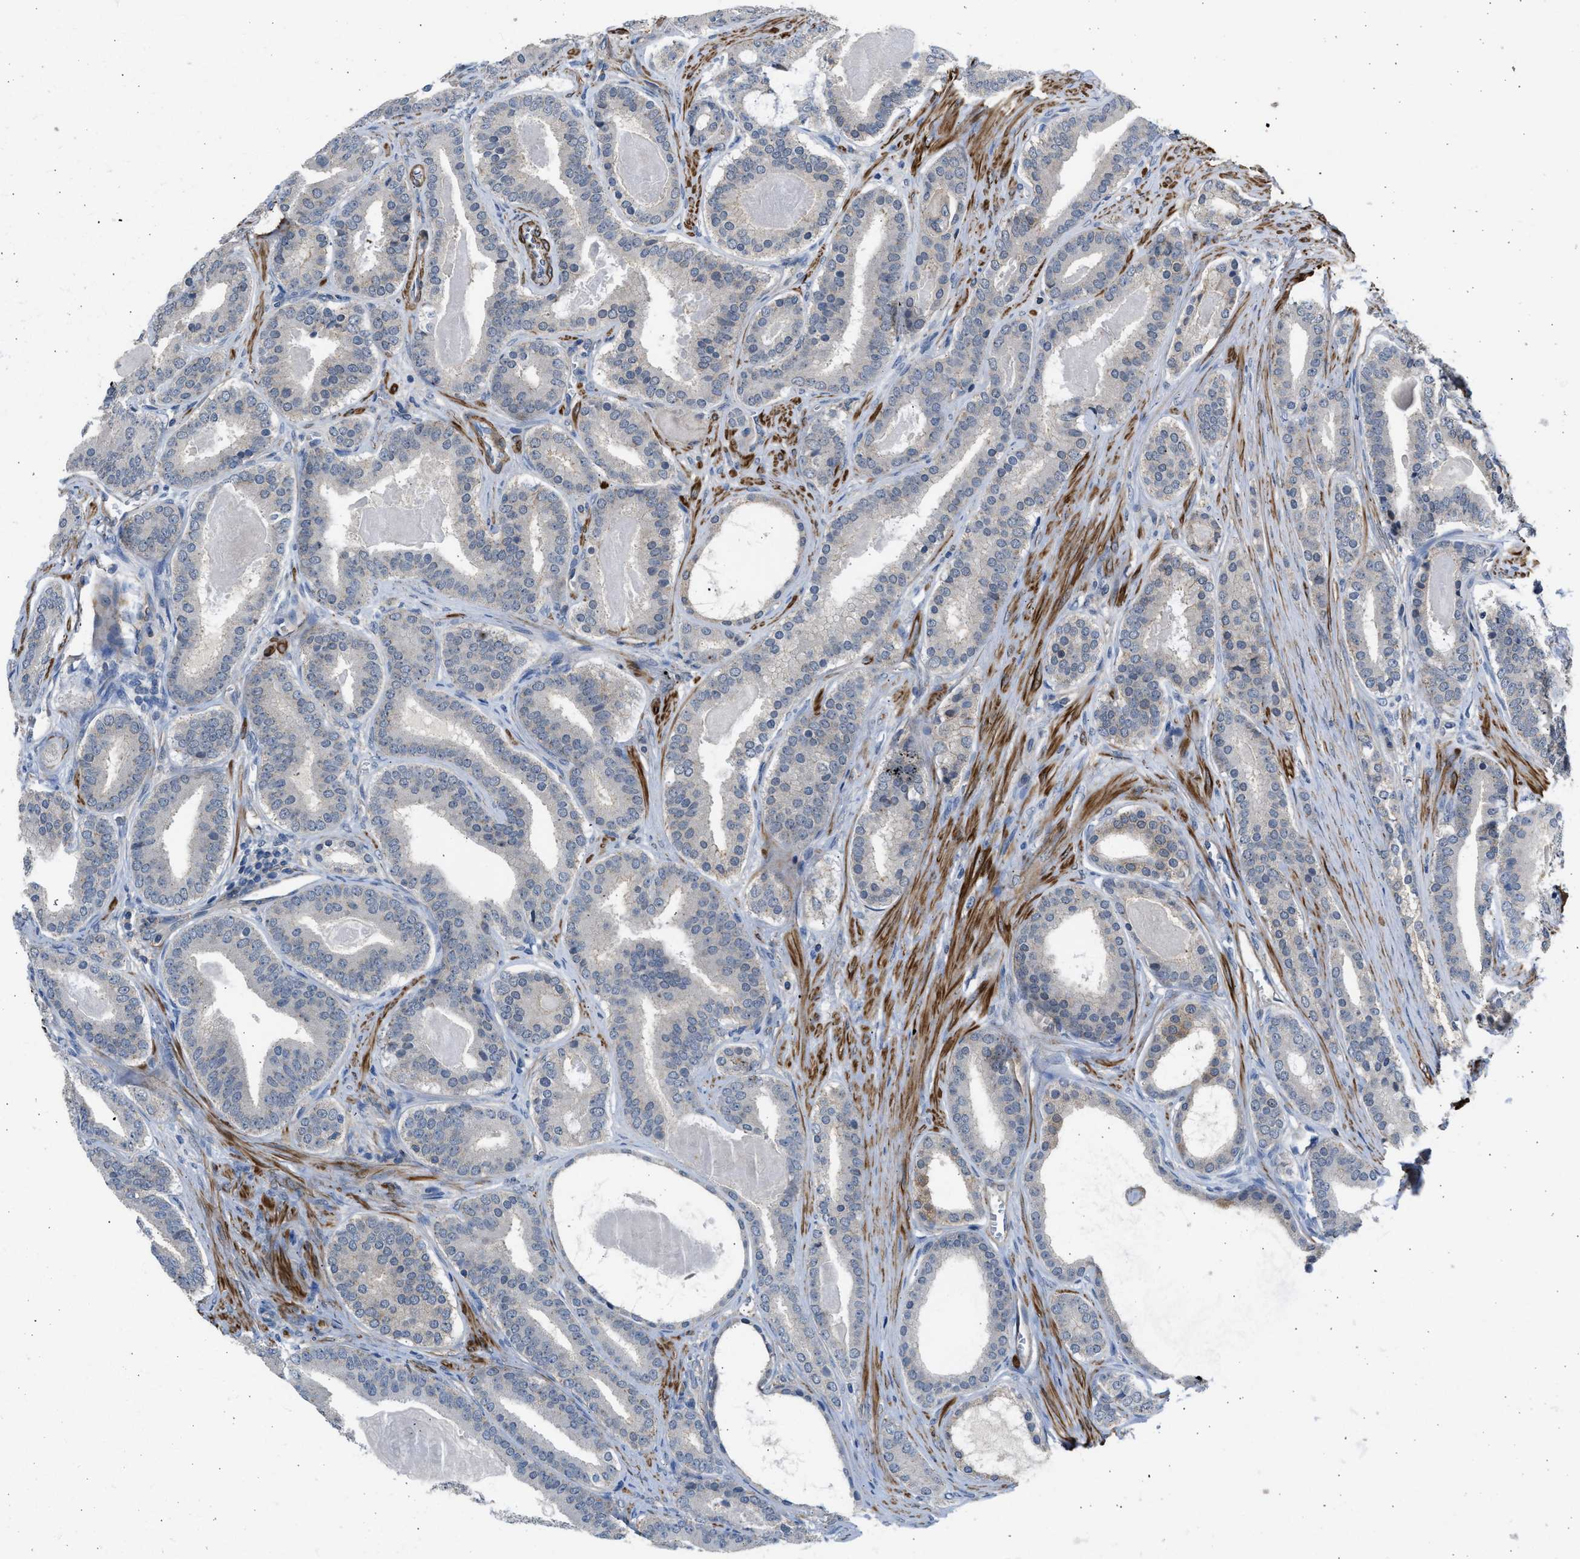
{"staining": {"intensity": "negative", "quantity": "none", "location": "none"}, "tissue": "prostate cancer", "cell_type": "Tumor cells", "image_type": "cancer", "snomed": [{"axis": "morphology", "description": "Adenocarcinoma, High grade"}, {"axis": "topography", "description": "Prostate"}], "caption": "High power microscopy micrograph of an IHC photomicrograph of prostate cancer, revealing no significant positivity in tumor cells.", "gene": "PCNX3", "patient": {"sex": "male", "age": 60}}